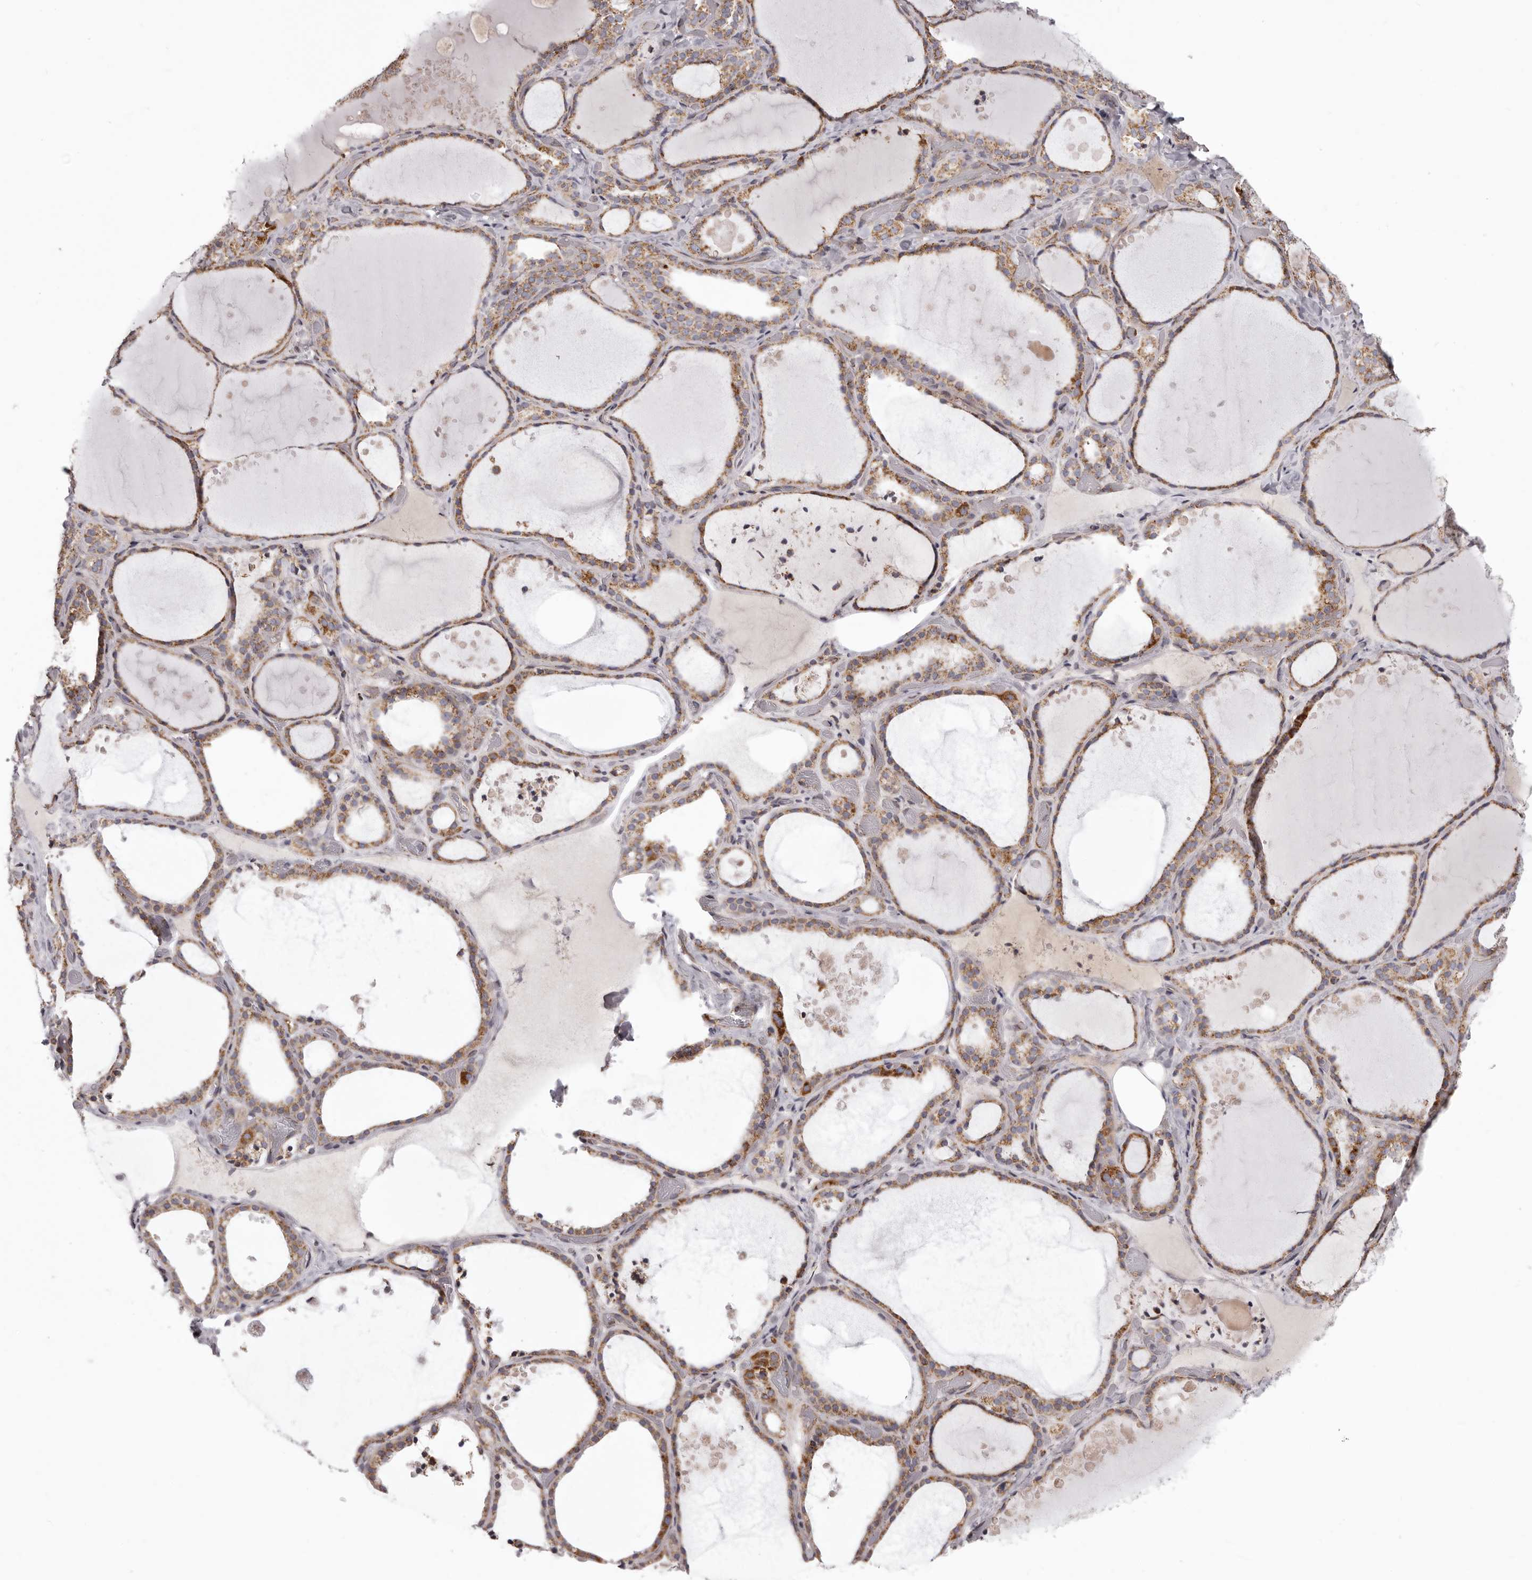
{"staining": {"intensity": "moderate", "quantity": ">75%", "location": "cytoplasmic/membranous"}, "tissue": "thyroid gland", "cell_type": "Glandular cells", "image_type": "normal", "snomed": [{"axis": "morphology", "description": "Normal tissue, NOS"}, {"axis": "topography", "description": "Thyroid gland"}], "caption": "Immunohistochemistry staining of benign thyroid gland, which reveals medium levels of moderate cytoplasmic/membranous positivity in about >75% of glandular cells indicating moderate cytoplasmic/membranous protein expression. The staining was performed using DAB (brown) for protein detection and nuclei were counterstained in hematoxylin (blue).", "gene": "CHRM2", "patient": {"sex": "female", "age": 44}}